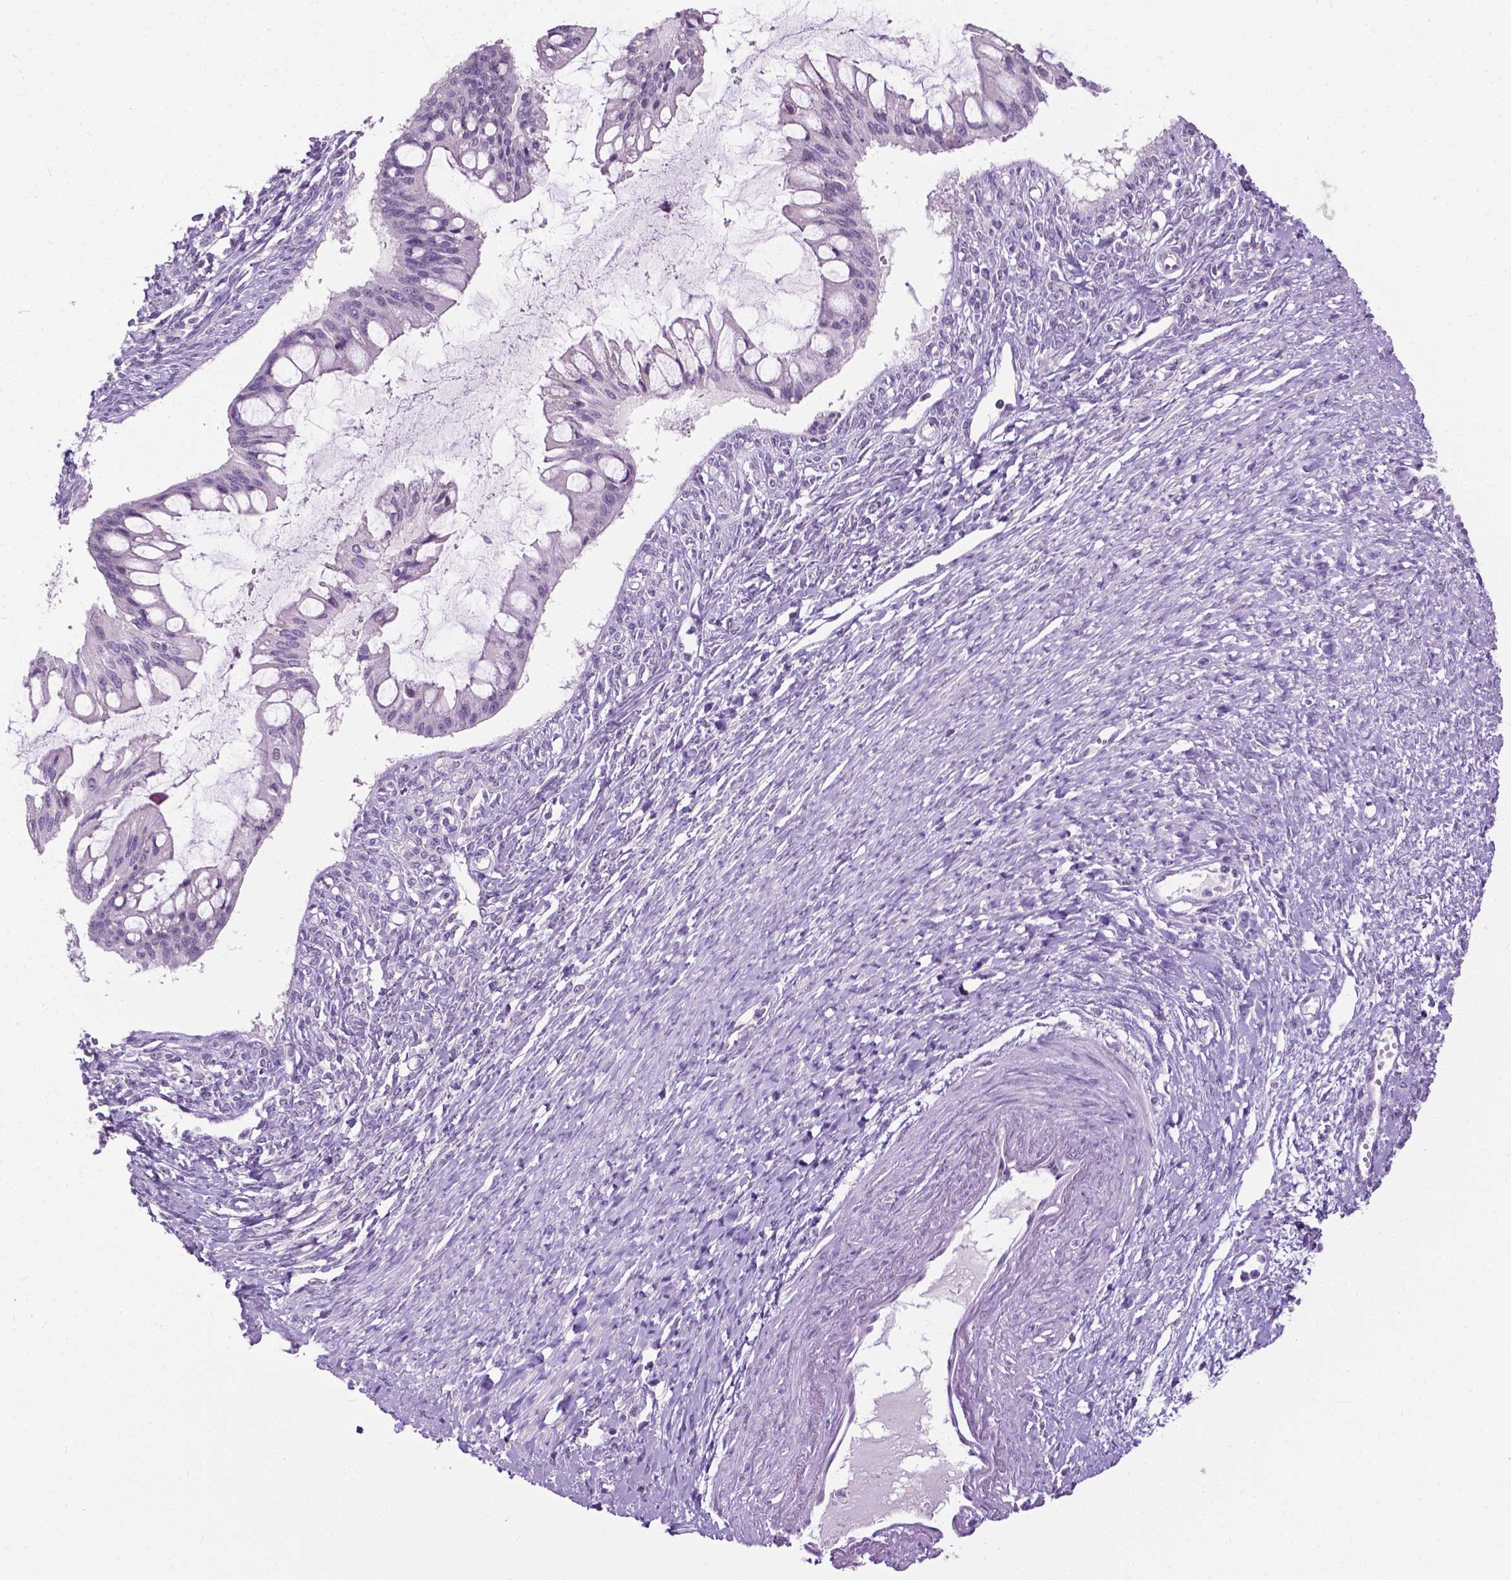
{"staining": {"intensity": "negative", "quantity": "none", "location": "none"}, "tissue": "ovarian cancer", "cell_type": "Tumor cells", "image_type": "cancer", "snomed": [{"axis": "morphology", "description": "Cystadenocarcinoma, mucinous, NOS"}, {"axis": "topography", "description": "Ovary"}], "caption": "High magnification brightfield microscopy of ovarian mucinous cystadenocarcinoma stained with DAB (3,3'-diaminobenzidine) (brown) and counterstained with hematoxylin (blue): tumor cells show no significant positivity.", "gene": "GPR37L1", "patient": {"sex": "female", "age": 73}}